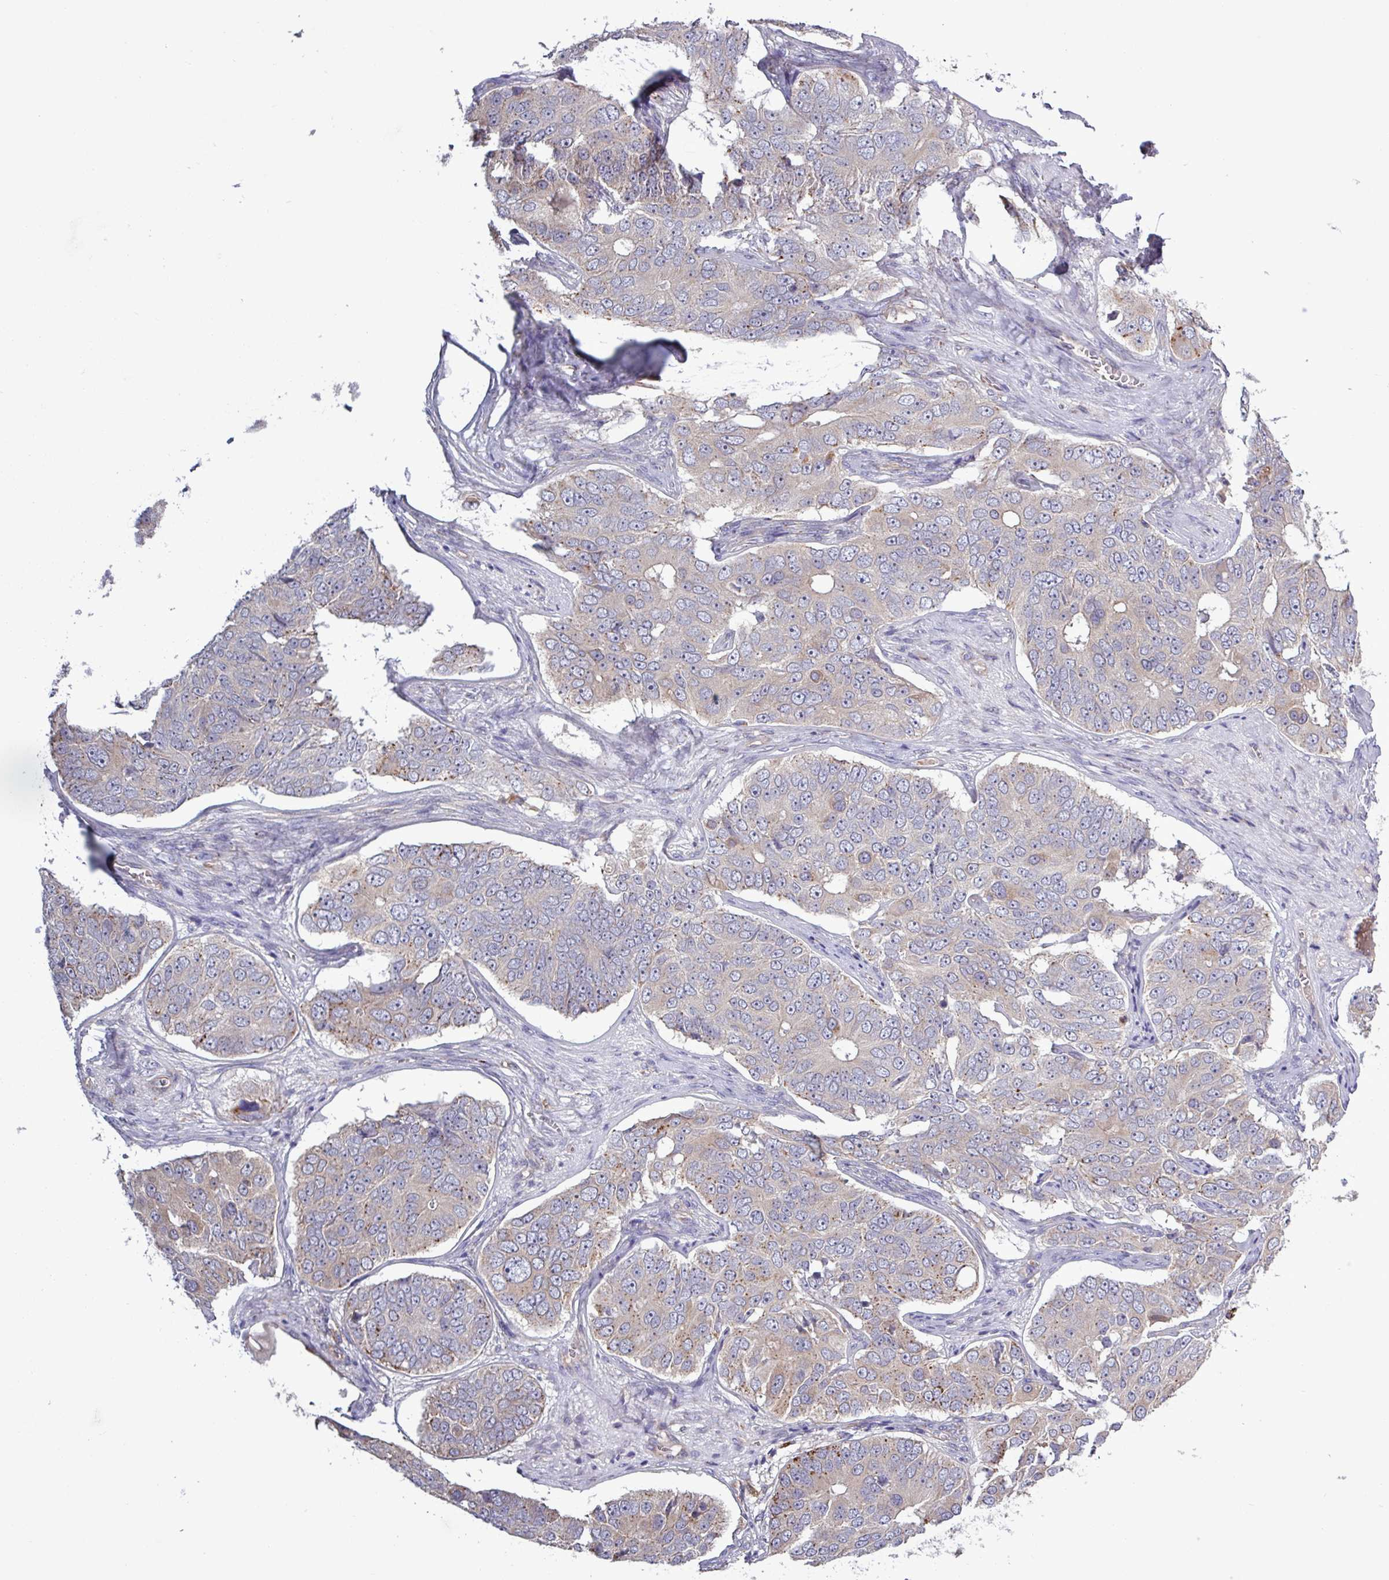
{"staining": {"intensity": "negative", "quantity": "none", "location": "none"}, "tissue": "ovarian cancer", "cell_type": "Tumor cells", "image_type": "cancer", "snomed": [{"axis": "morphology", "description": "Carcinoma, endometroid"}, {"axis": "topography", "description": "Ovary"}], "caption": "An image of human ovarian cancer (endometroid carcinoma) is negative for staining in tumor cells.", "gene": "PLIN2", "patient": {"sex": "female", "age": 51}}